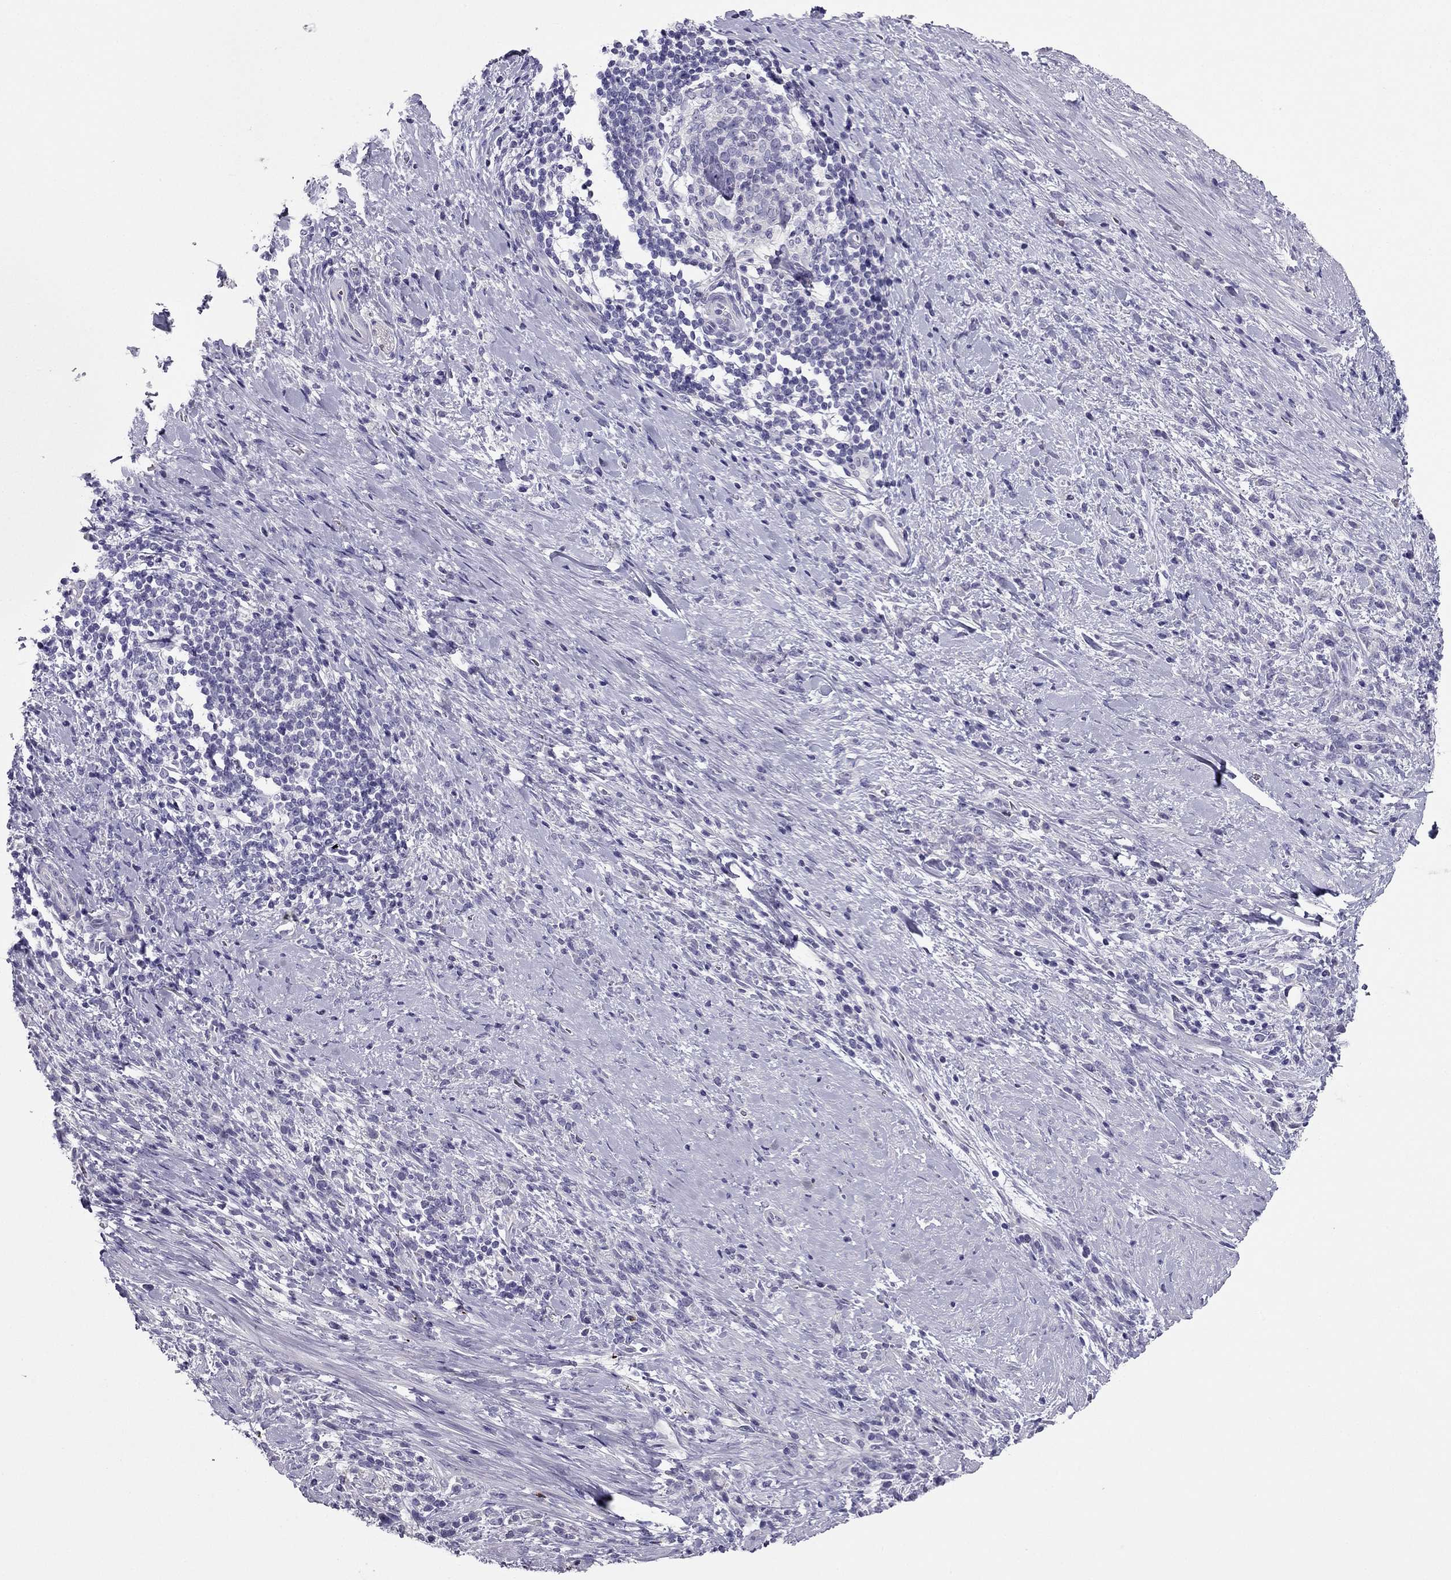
{"staining": {"intensity": "negative", "quantity": "none", "location": "none"}, "tissue": "stomach cancer", "cell_type": "Tumor cells", "image_type": "cancer", "snomed": [{"axis": "morphology", "description": "Adenocarcinoma, NOS"}, {"axis": "topography", "description": "Stomach"}], "caption": "Histopathology image shows no protein expression in tumor cells of stomach cancer (adenocarcinoma) tissue. (DAB immunohistochemistry (IHC) visualized using brightfield microscopy, high magnification).", "gene": "PDE6A", "patient": {"sex": "female", "age": 57}}